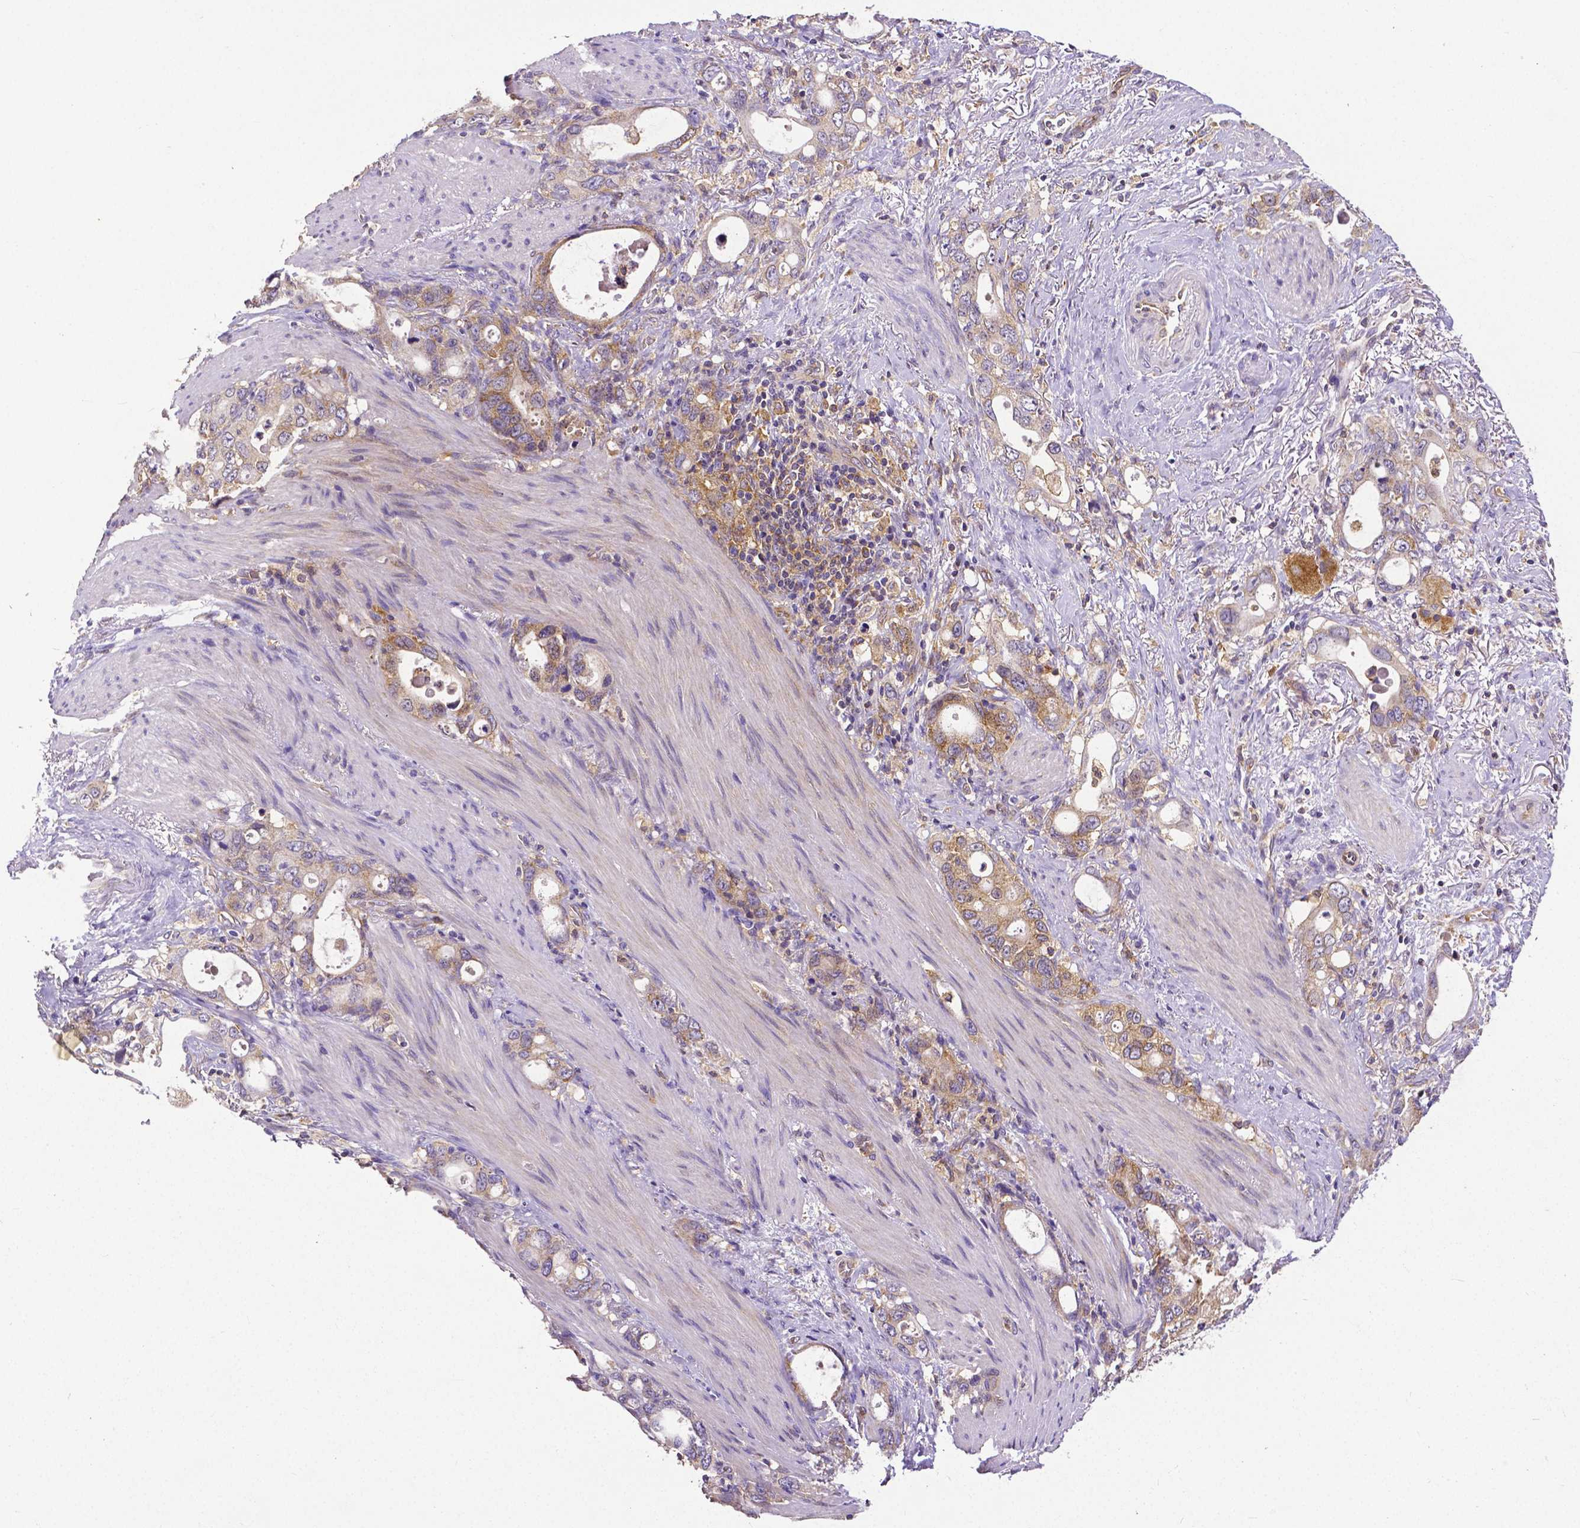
{"staining": {"intensity": "moderate", "quantity": ">75%", "location": "cytoplasmic/membranous"}, "tissue": "stomach cancer", "cell_type": "Tumor cells", "image_type": "cancer", "snomed": [{"axis": "morphology", "description": "Adenocarcinoma, NOS"}, {"axis": "topography", "description": "Stomach, upper"}], "caption": "A brown stain labels moderate cytoplasmic/membranous expression of a protein in stomach cancer (adenocarcinoma) tumor cells. The protein is stained brown, and the nuclei are stained in blue (DAB (3,3'-diaminobenzidine) IHC with brightfield microscopy, high magnification).", "gene": "DICER1", "patient": {"sex": "male", "age": 74}}